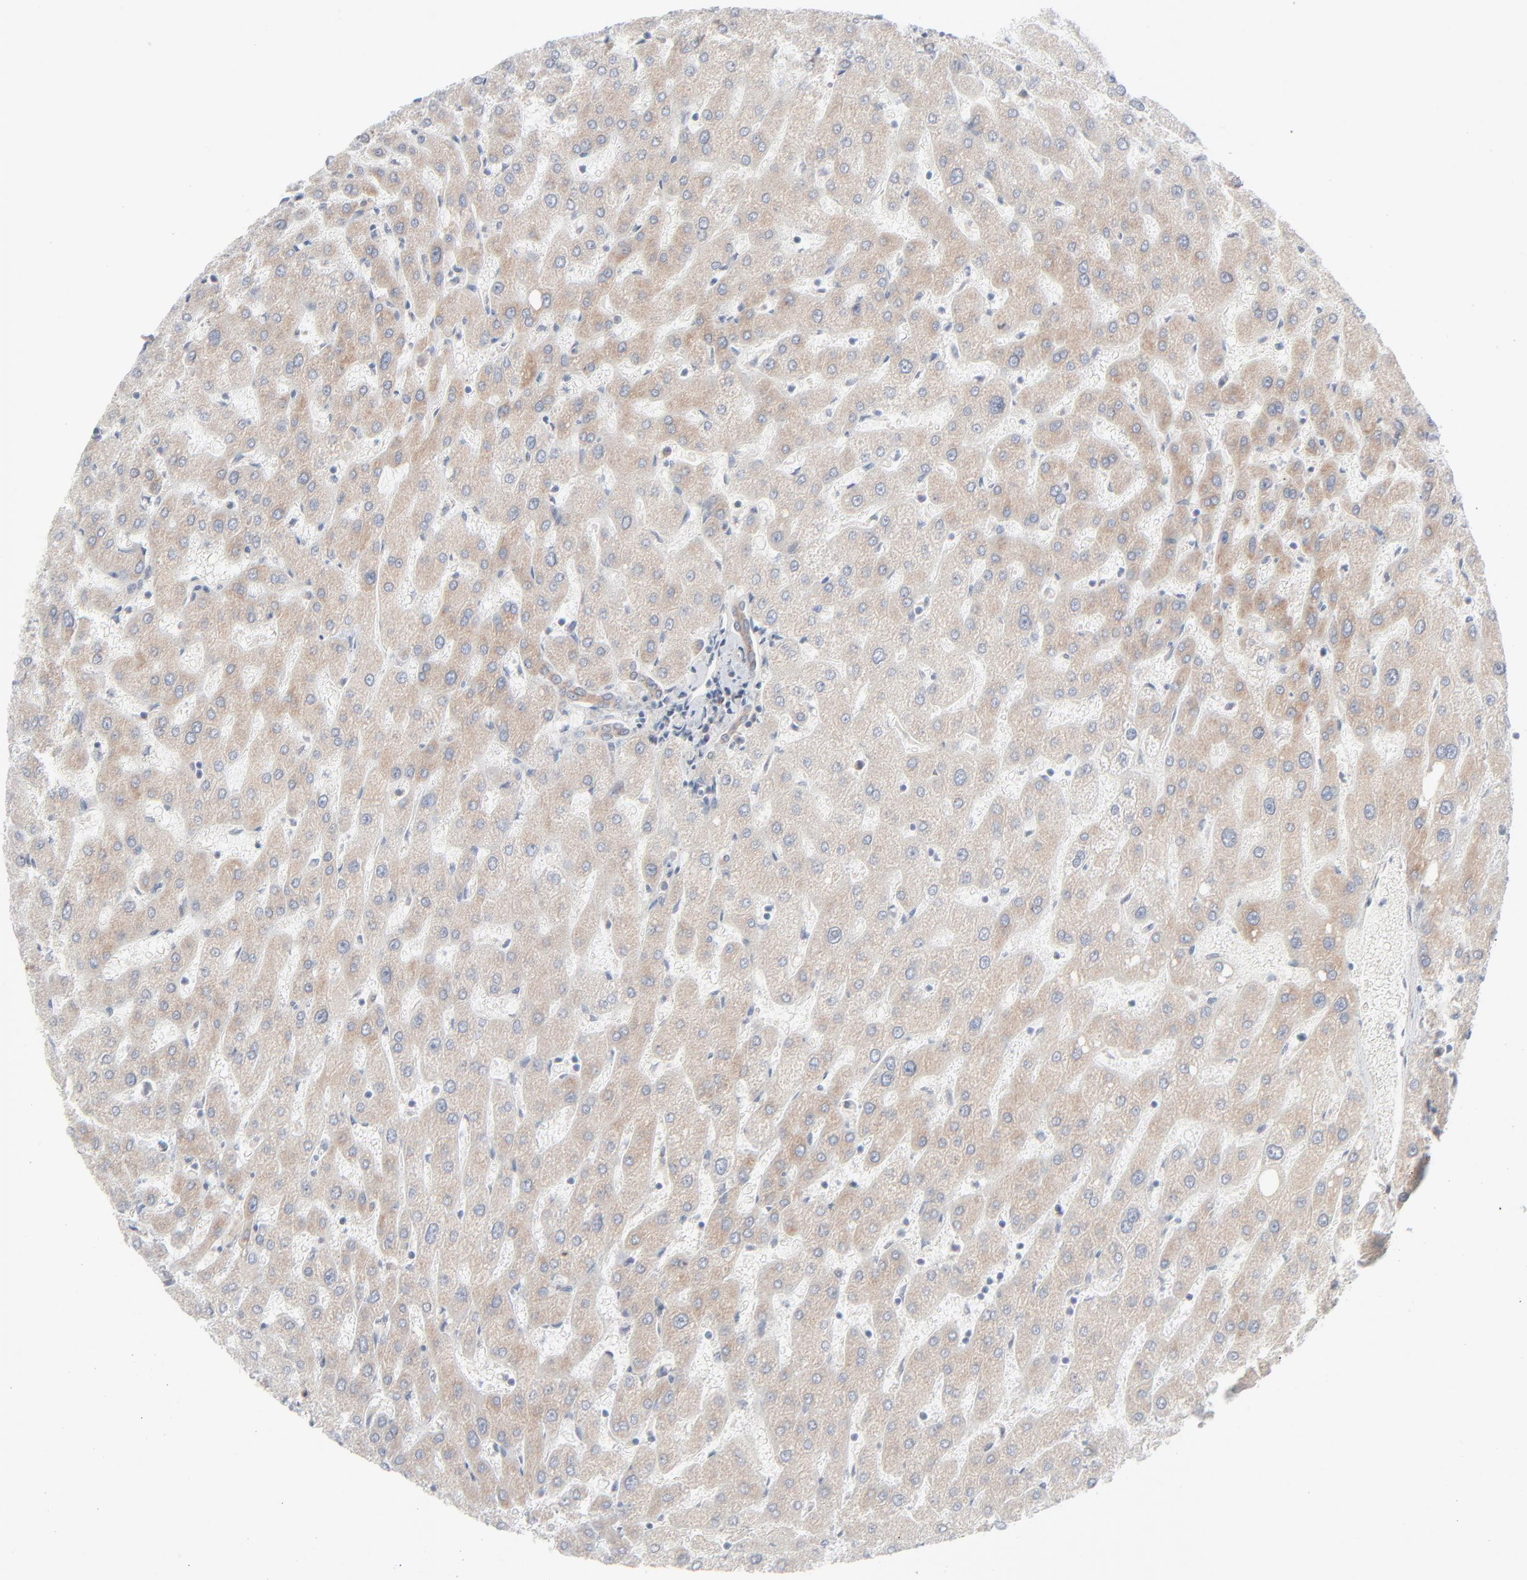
{"staining": {"intensity": "negative", "quantity": "none", "location": "none"}, "tissue": "liver", "cell_type": "Cholangiocytes", "image_type": "normal", "snomed": [{"axis": "morphology", "description": "Normal tissue, NOS"}, {"axis": "topography", "description": "Liver"}], "caption": "Immunohistochemical staining of unremarkable liver shows no significant positivity in cholangiocytes.", "gene": "KDSR", "patient": {"sex": "male", "age": 67}}